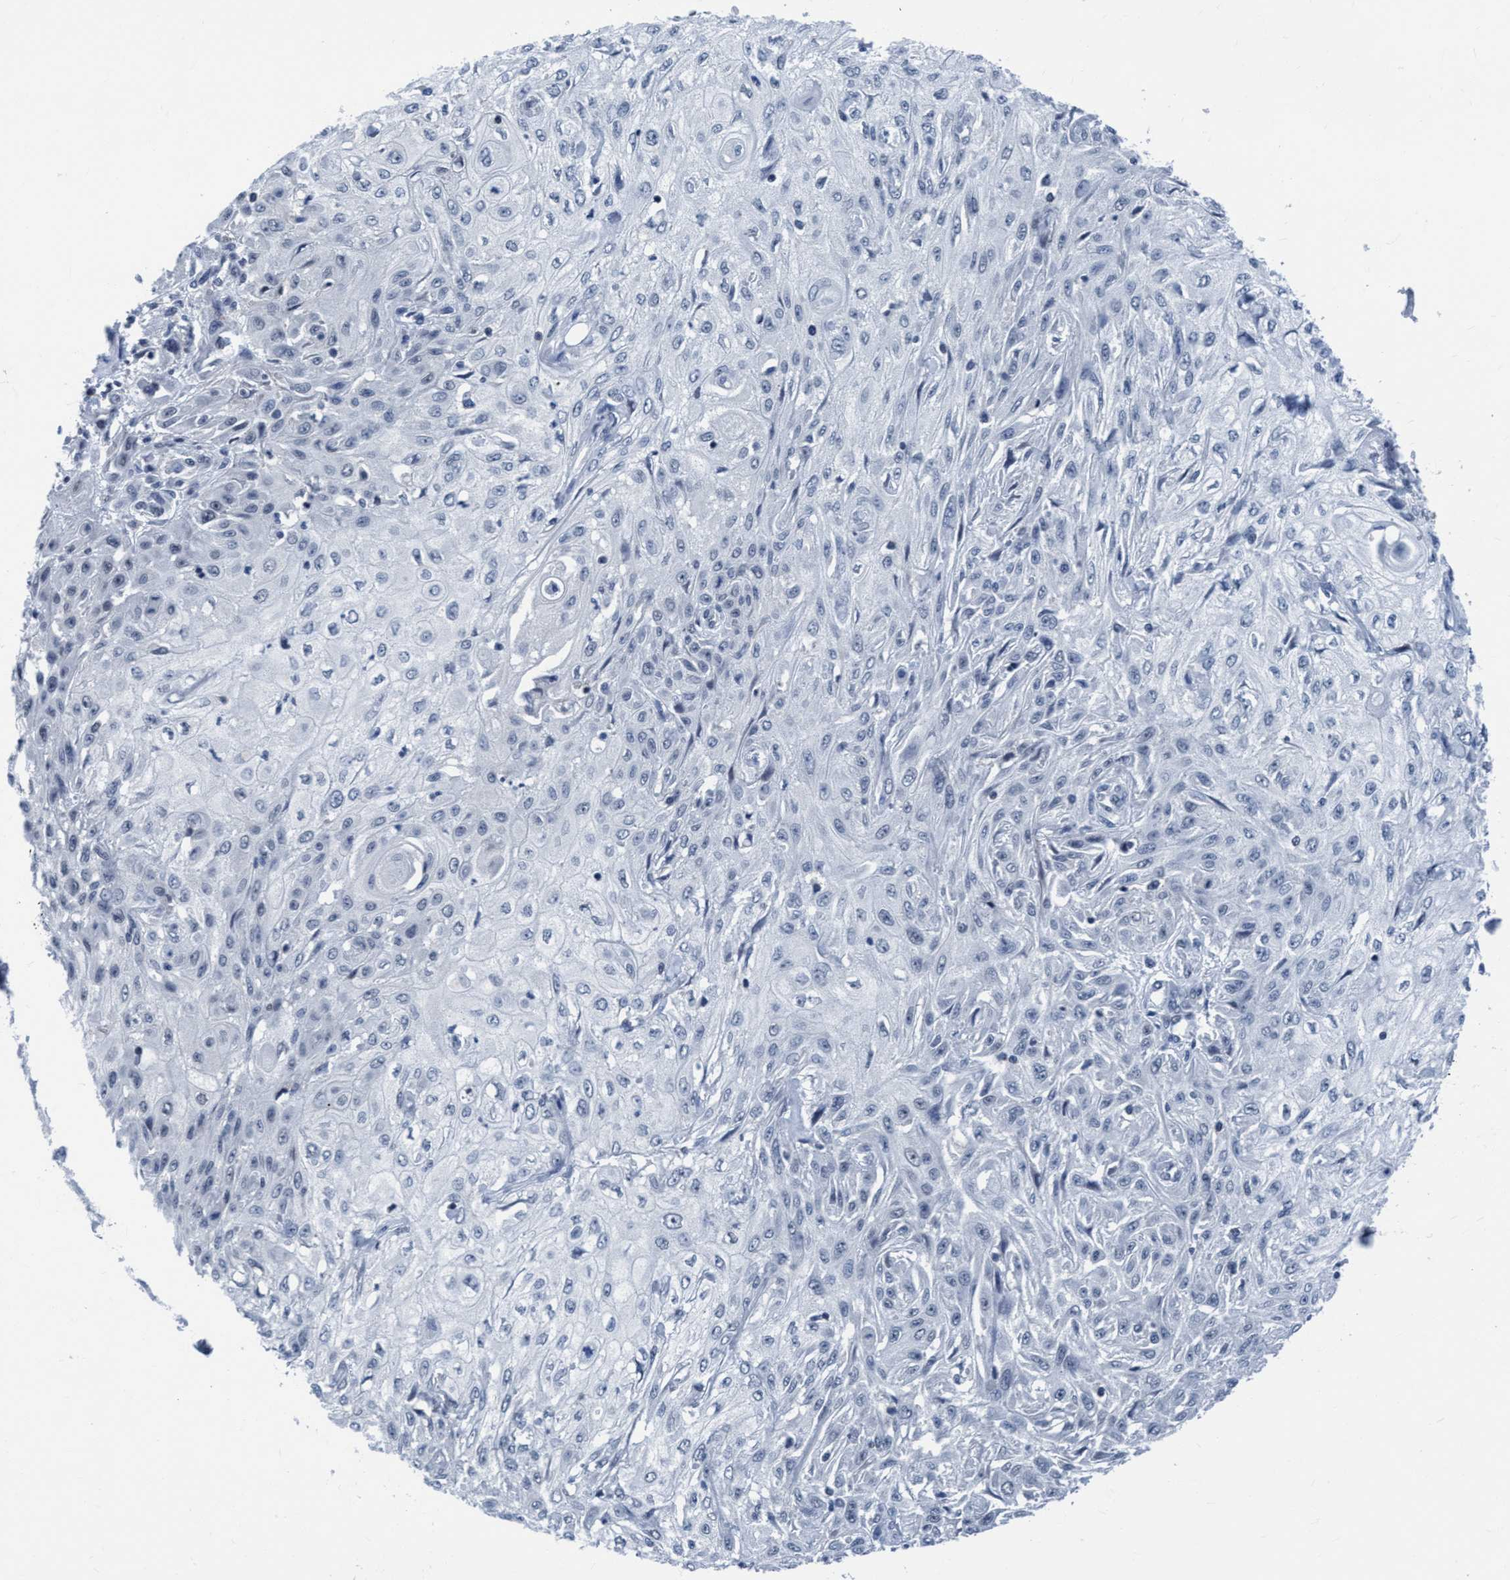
{"staining": {"intensity": "negative", "quantity": "none", "location": "none"}, "tissue": "skin cancer", "cell_type": "Tumor cells", "image_type": "cancer", "snomed": [{"axis": "morphology", "description": "Squamous cell carcinoma, NOS"}, {"axis": "morphology", "description": "Squamous cell carcinoma, metastatic, NOS"}, {"axis": "topography", "description": "Skin"}, {"axis": "topography", "description": "Lymph node"}], "caption": "This is an immunohistochemistry photomicrograph of human skin squamous cell carcinoma. There is no staining in tumor cells.", "gene": "DNAI1", "patient": {"sex": "male", "age": 75}}